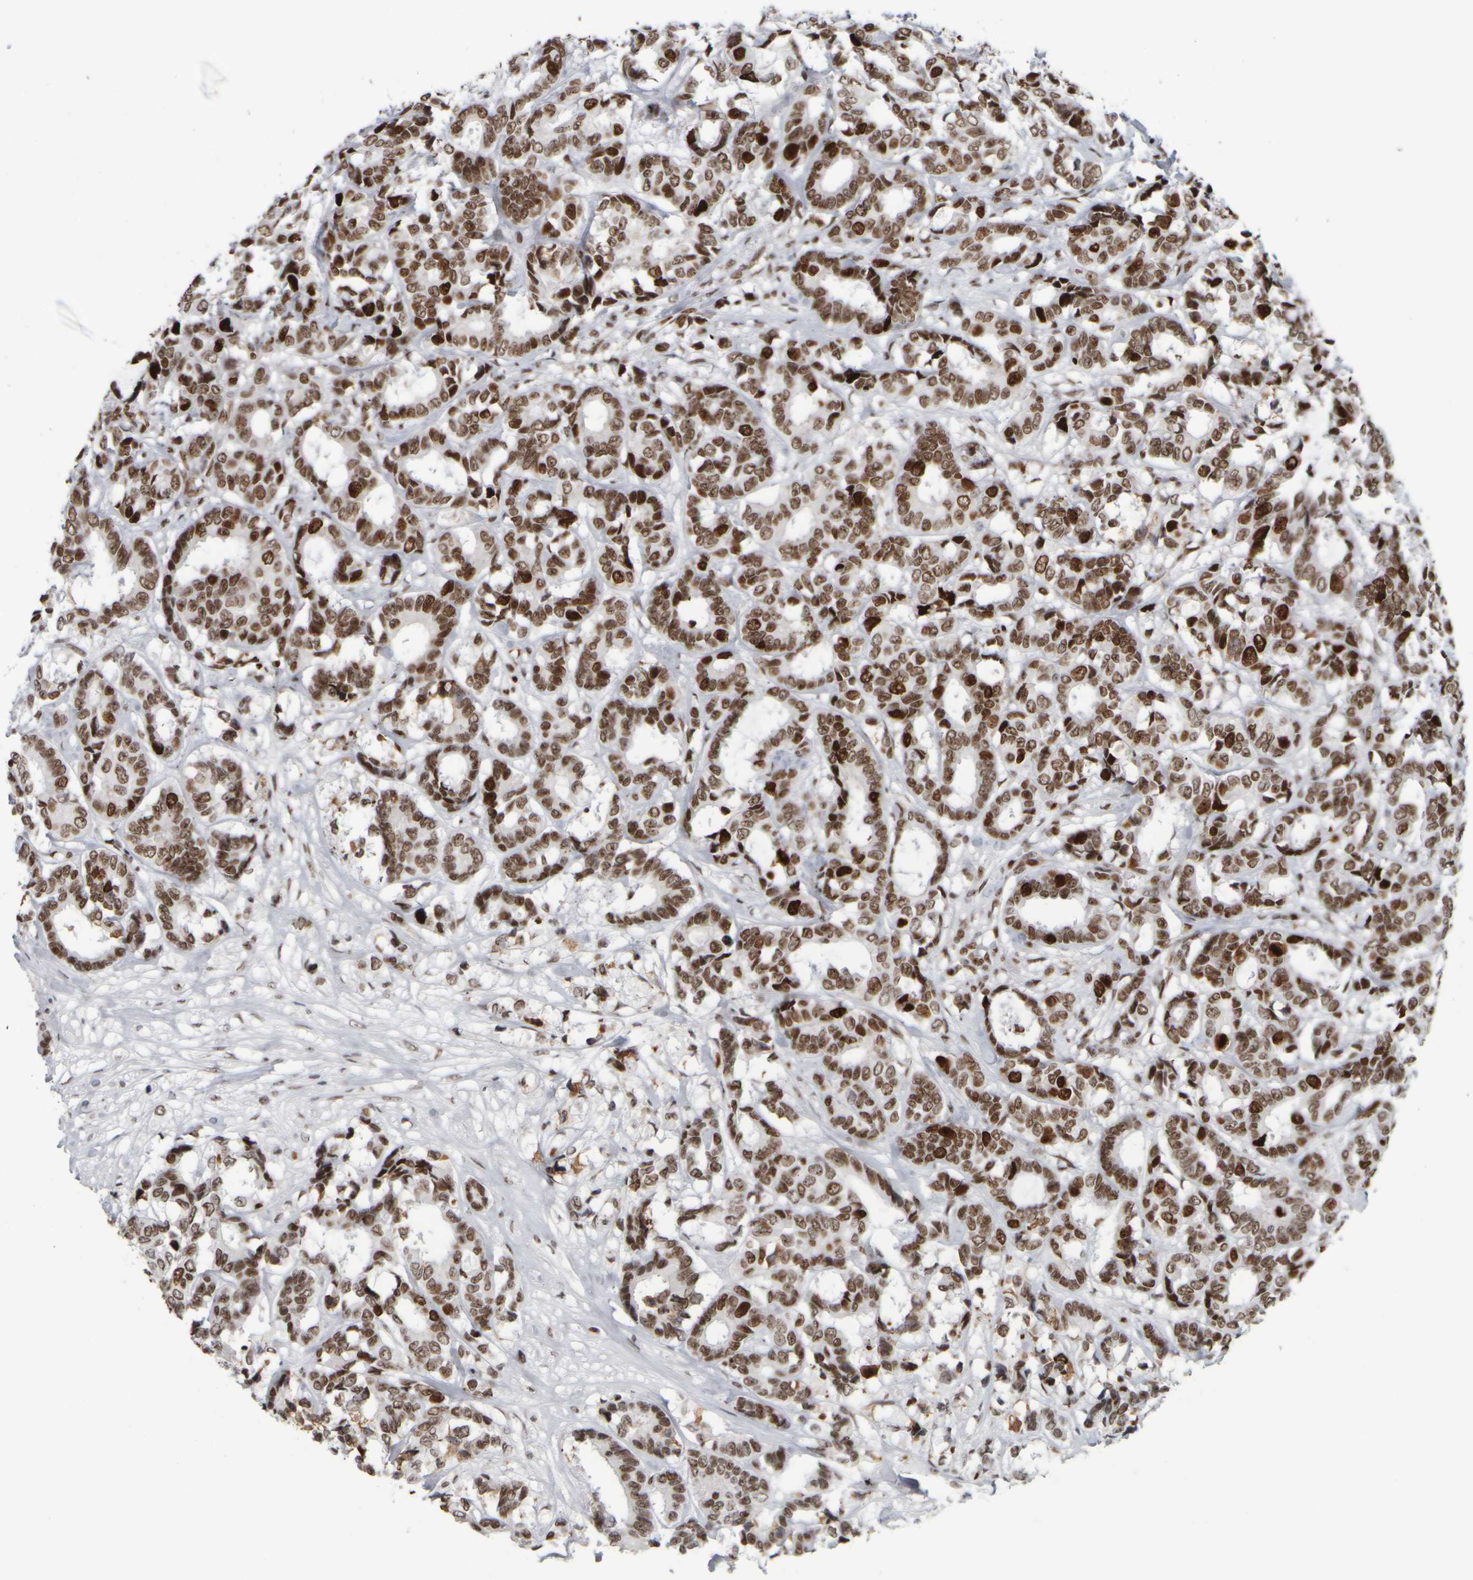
{"staining": {"intensity": "strong", "quantity": ">75%", "location": "nuclear"}, "tissue": "breast cancer", "cell_type": "Tumor cells", "image_type": "cancer", "snomed": [{"axis": "morphology", "description": "Duct carcinoma"}, {"axis": "topography", "description": "Breast"}], "caption": "Protein expression analysis of intraductal carcinoma (breast) displays strong nuclear positivity in approximately >75% of tumor cells.", "gene": "TOP2B", "patient": {"sex": "female", "age": 87}}